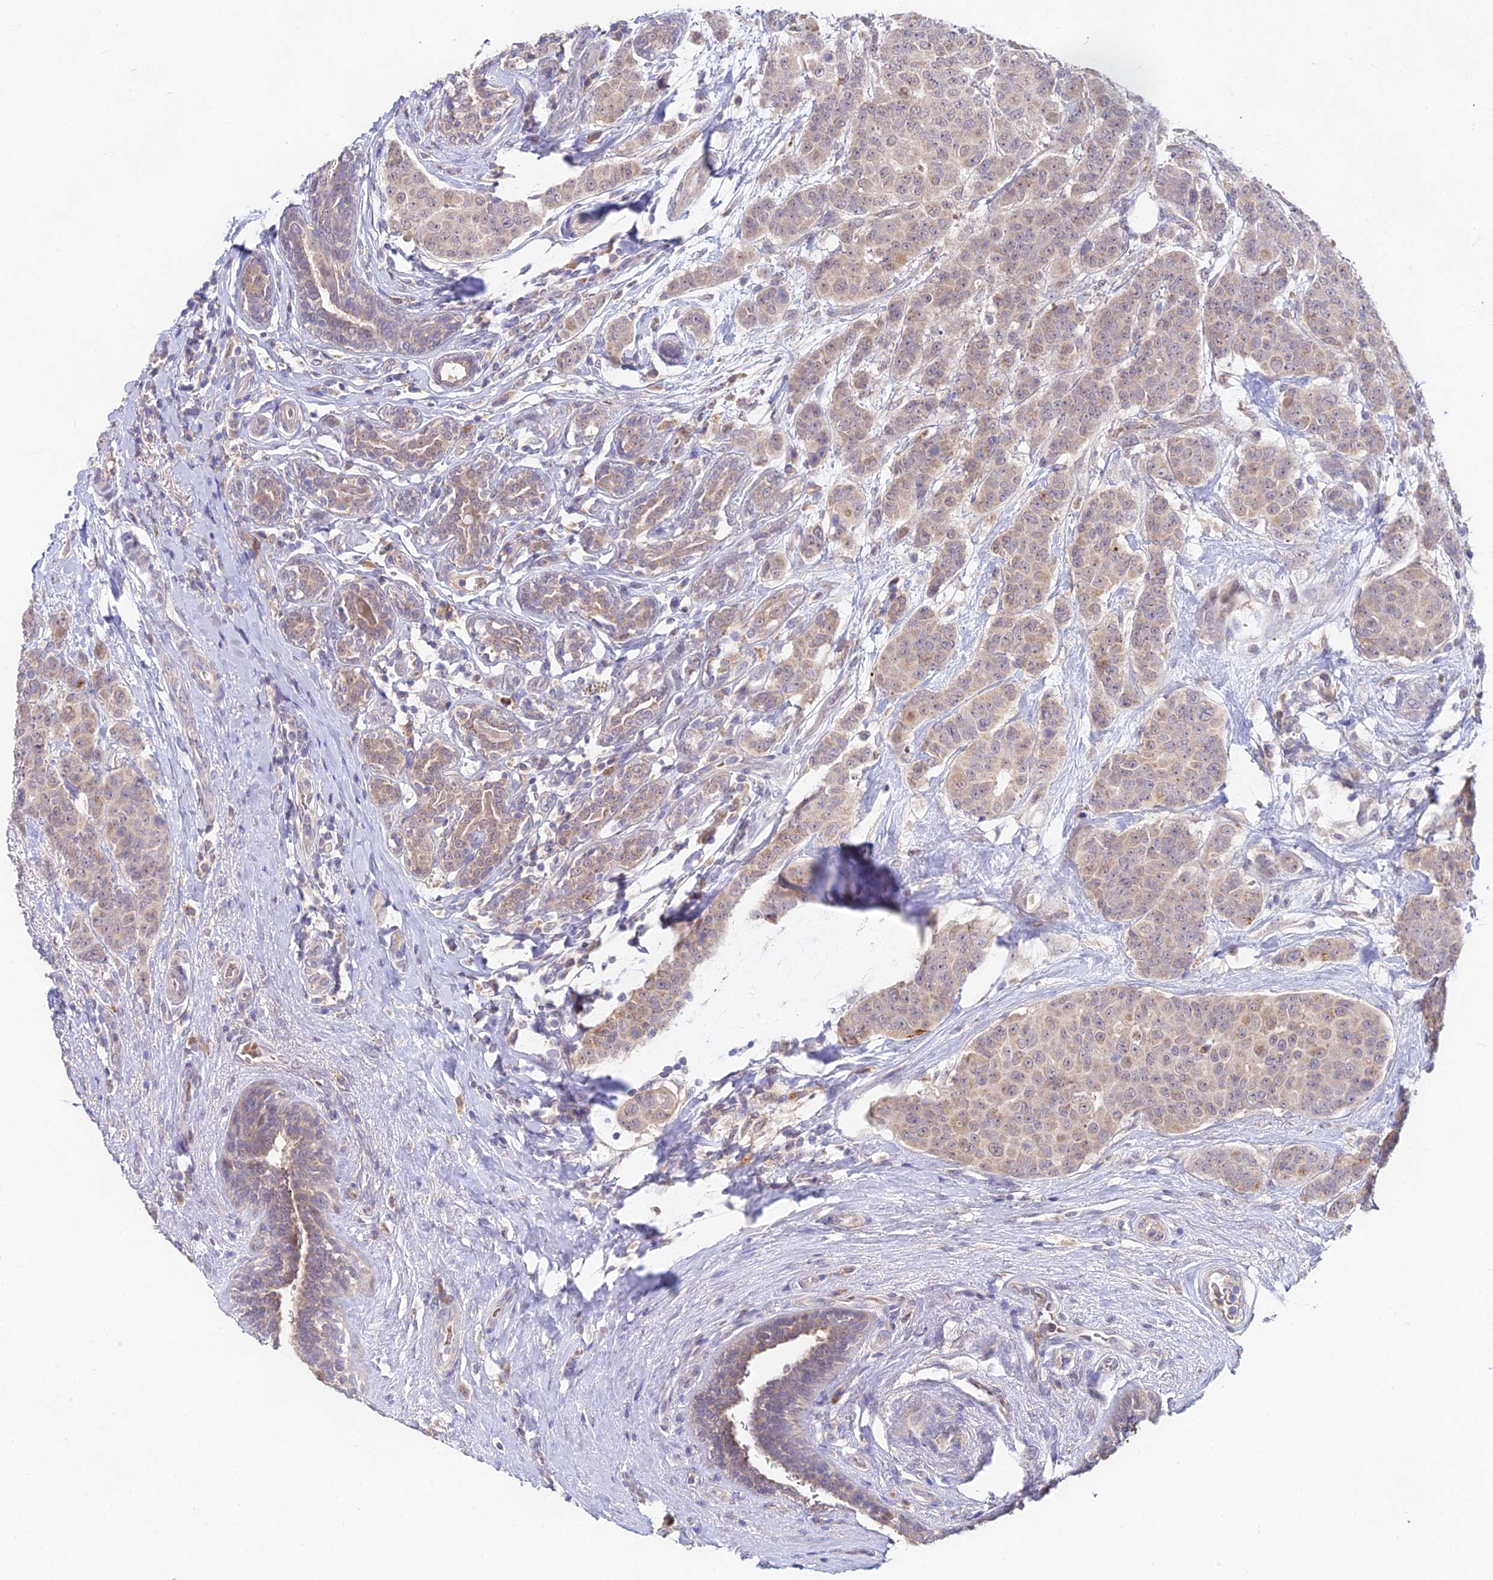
{"staining": {"intensity": "weak", "quantity": ">75%", "location": "cytoplasmic/membranous,nuclear"}, "tissue": "breast cancer", "cell_type": "Tumor cells", "image_type": "cancer", "snomed": [{"axis": "morphology", "description": "Duct carcinoma"}, {"axis": "topography", "description": "Breast"}], "caption": "This photomicrograph exhibits IHC staining of breast cancer (invasive ductal carcinoma), with low weak cytoplasmic/membranous and nuclear positivity in approximately >75% of tumor cells.", "gene": "WDR43", "patient": {"sex": "female", "age": 40}}